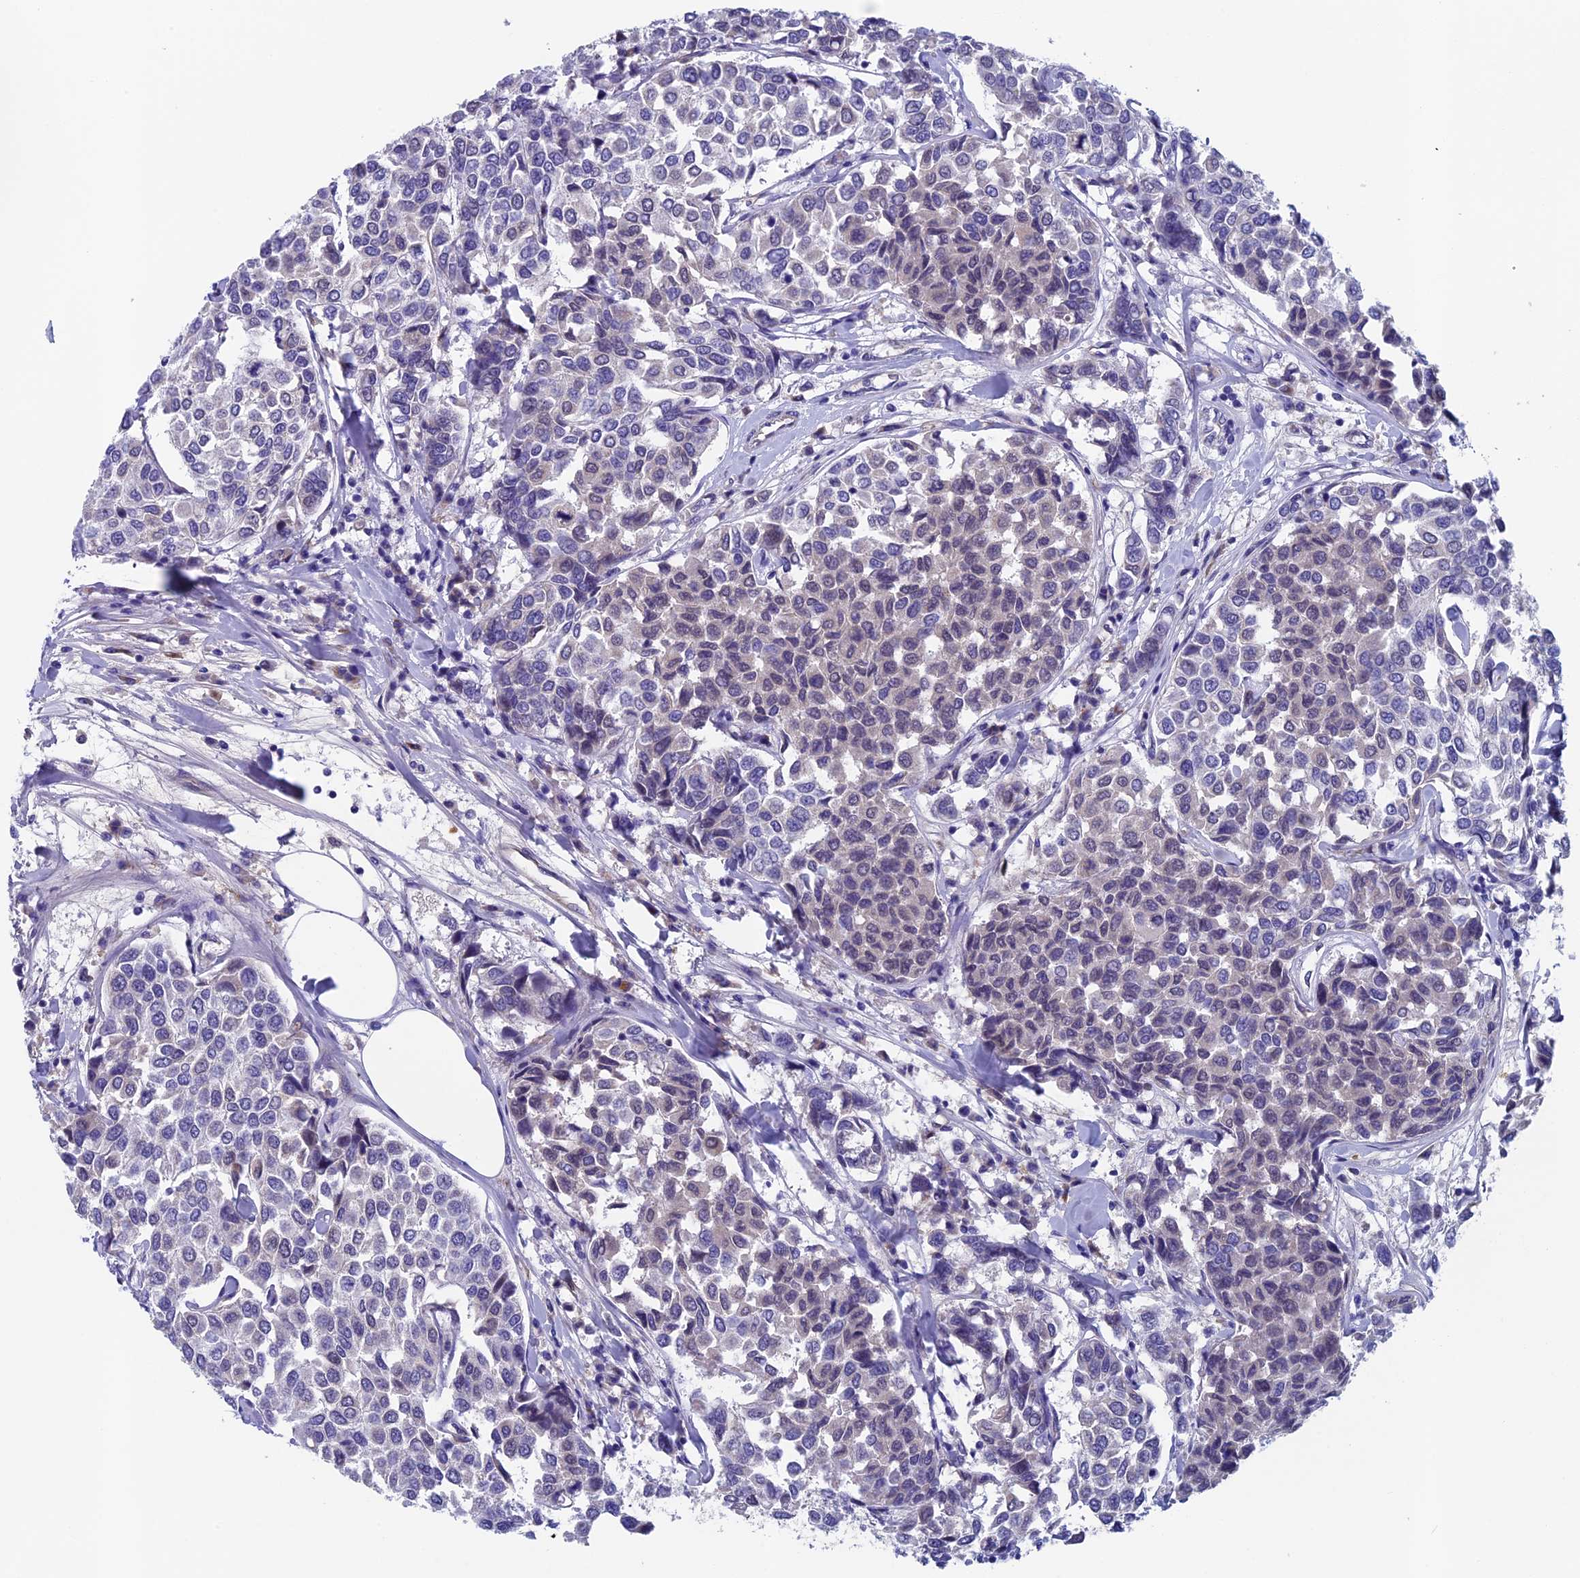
{"staining": {"intensity": "negative", "quantity": "none", "location": "none"}, "tissue": "breast cancer", "cell_type": "Tumor cells", "image_type": "cancer", "snomed": [{"axis": "morphology", "description": "Duct carcinoma"}, {"axis": "topography", "description": "Breast"}], "caption": "Tumor cells are negative for brown protein staining in breast infiltrating ductal carcinoma. (DAB (3,3'-diaminobenzidine) IHC visualized using brightfield microscopy, high magnification).", "gene": "INSYN1", "patient": {"sex": "female", "age": 55}}